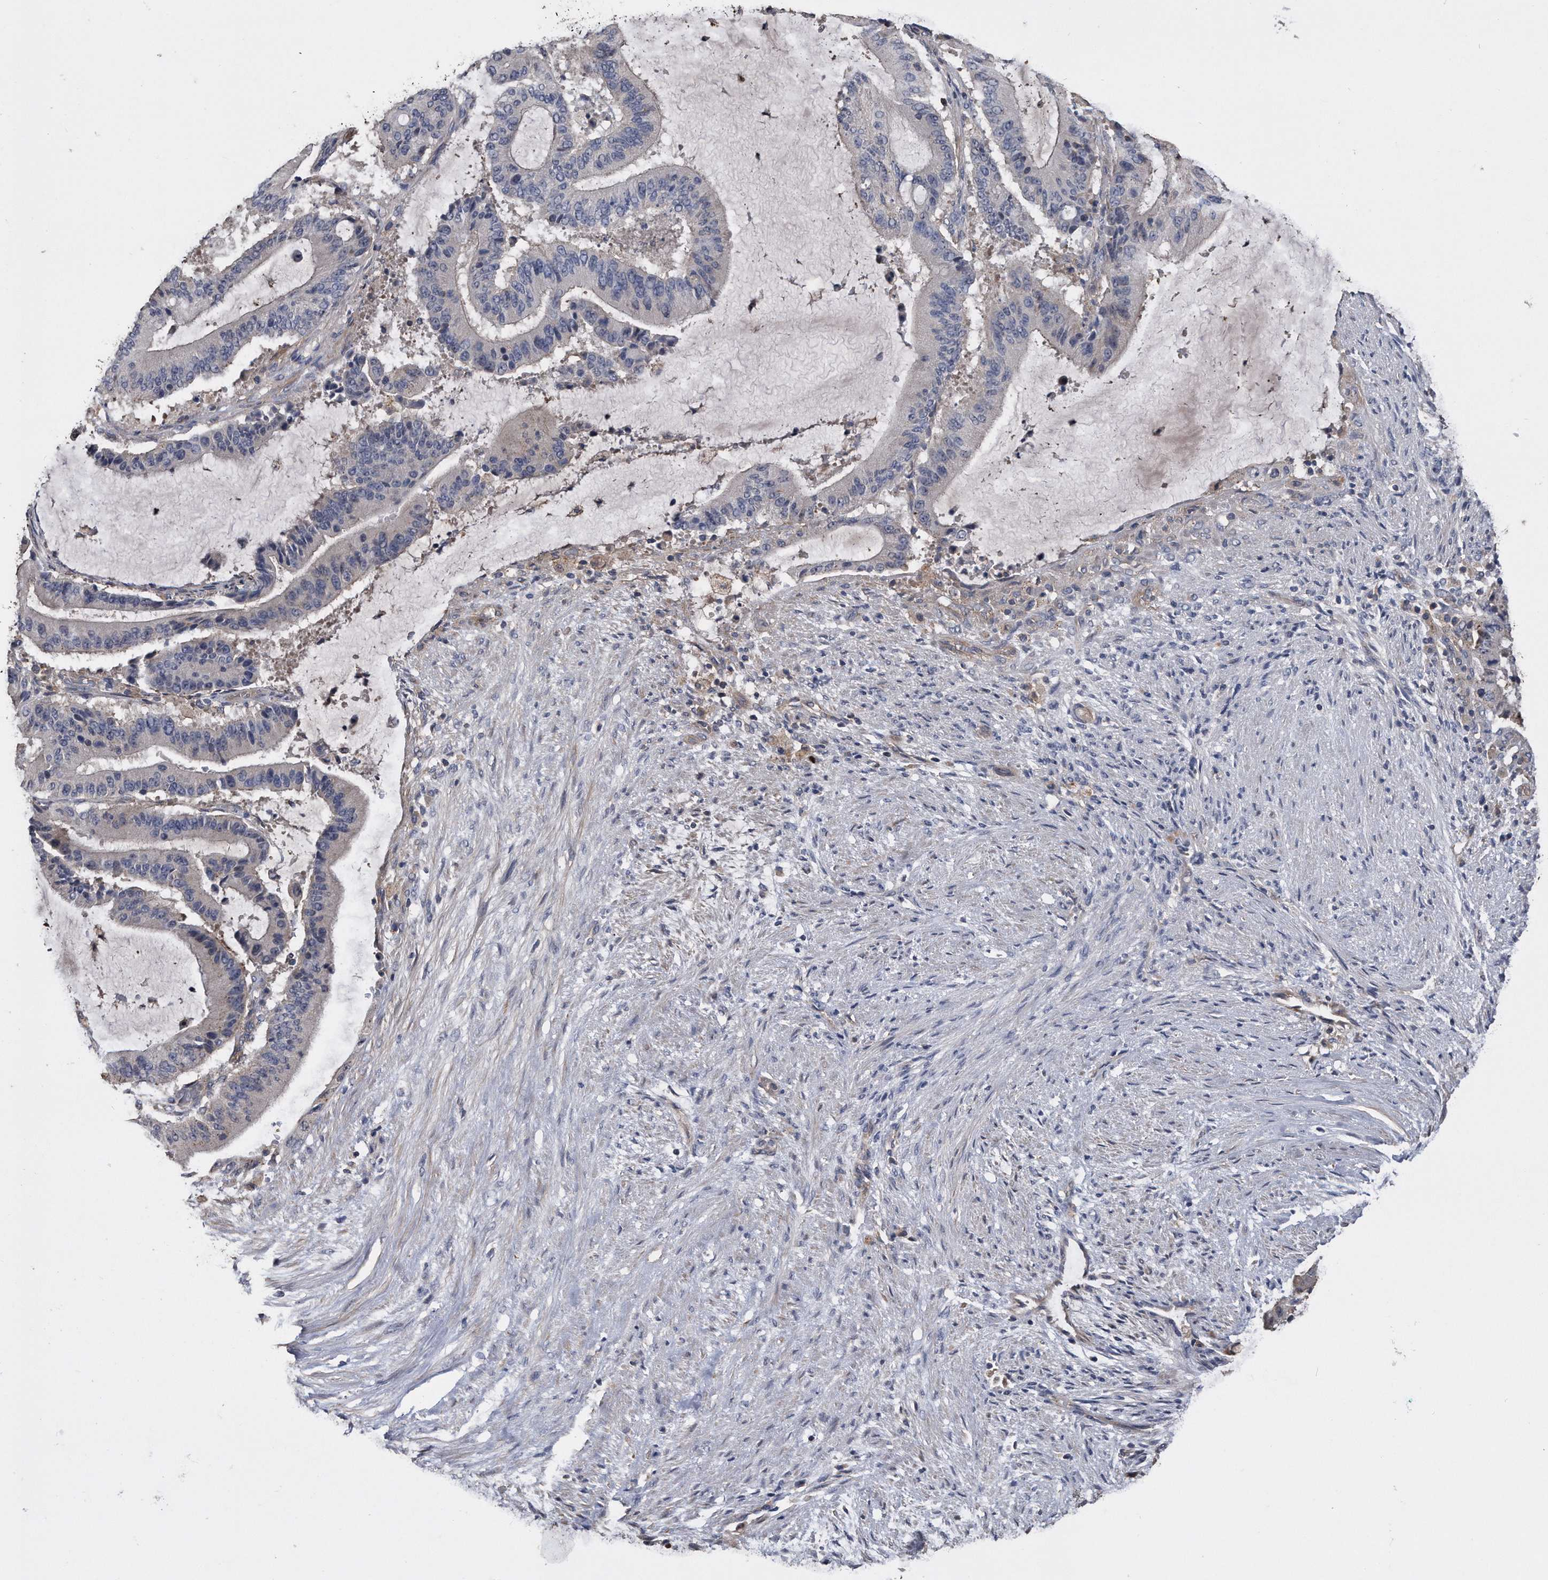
{"staining": {"intensity": "negative", "quantity": "none", "location": "none"}, "tissue": "liver cancer", "cell_type": "Tumor cells", "image_type": "cancer", "snomed": [{"axis": "morphology", "description": "Normal tissue, NOS"}, {"axis": "morphology", "description": "Cholangiocarcinoma"}, {"axis": "topography", "description": "Liver"}, {"axis": "topography", "description": "Peripheral nerve tissue"}], "caption": "This image is of liver cholangiocarcinoma stained with IHC to label a protein in brown with the nuclei are counter-stained blue. There is no staining in tumor cells.", "gene": "KCND3", "patient": {"sex": "female", "age": 73}}